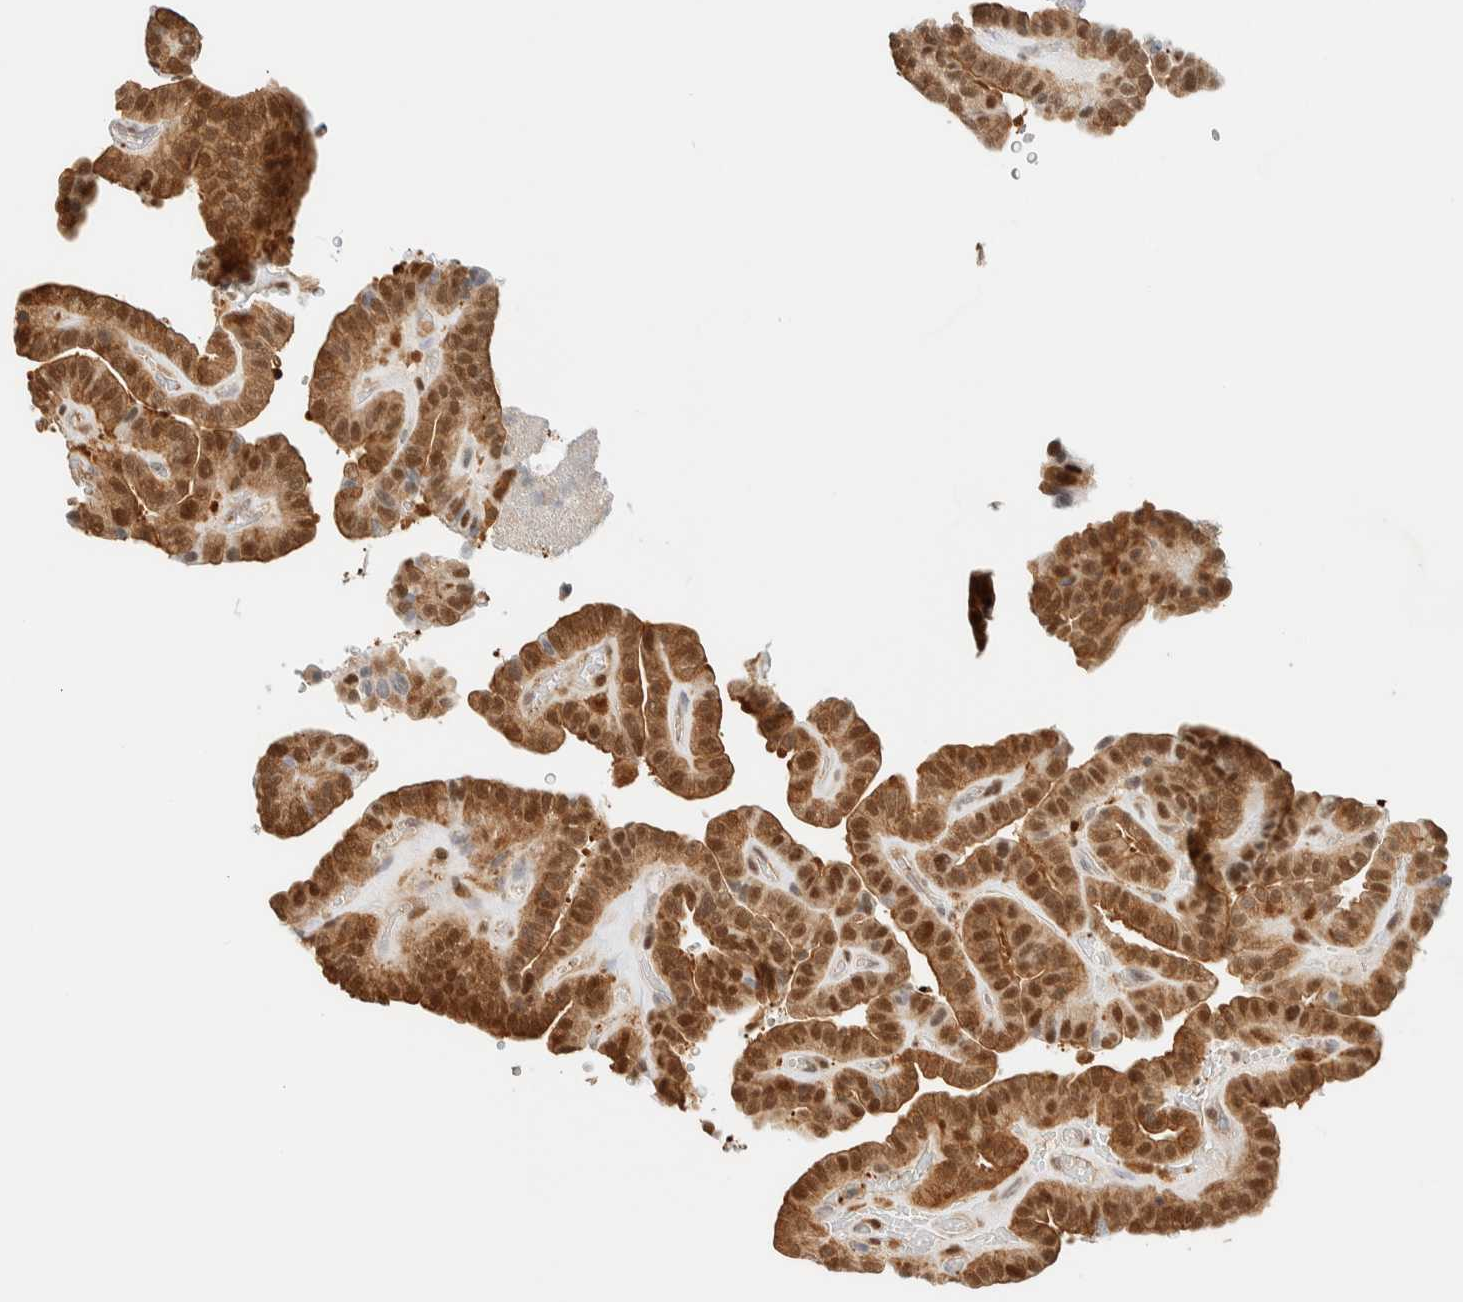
{"staining": {"intensity": "moderate", "quantity": ">75%", "location": "cytoplasmic/membranous,nuclear"}, "tissue": "thyroid cancer", "cell_type": "Tumor cells", "image_type": "cancer", "snomed": [{"axis": "morphology", "description": "Papillary adenocarcinoma, NOS"}, {"axis": "topography", "description": "Thyroid gland"}], "caption": "This image displays thyroid papillary adenocarcinoma stained with immunohistochemistry (IHC) to label a protein in brown. The cytoplasmic/membranous and nuclear of tumor cells show moderate positivity for the protein. Nuclei are counter-stained blue.", "gene": "ZBTB37", "patient": {"sex": "male", "age": 77}}